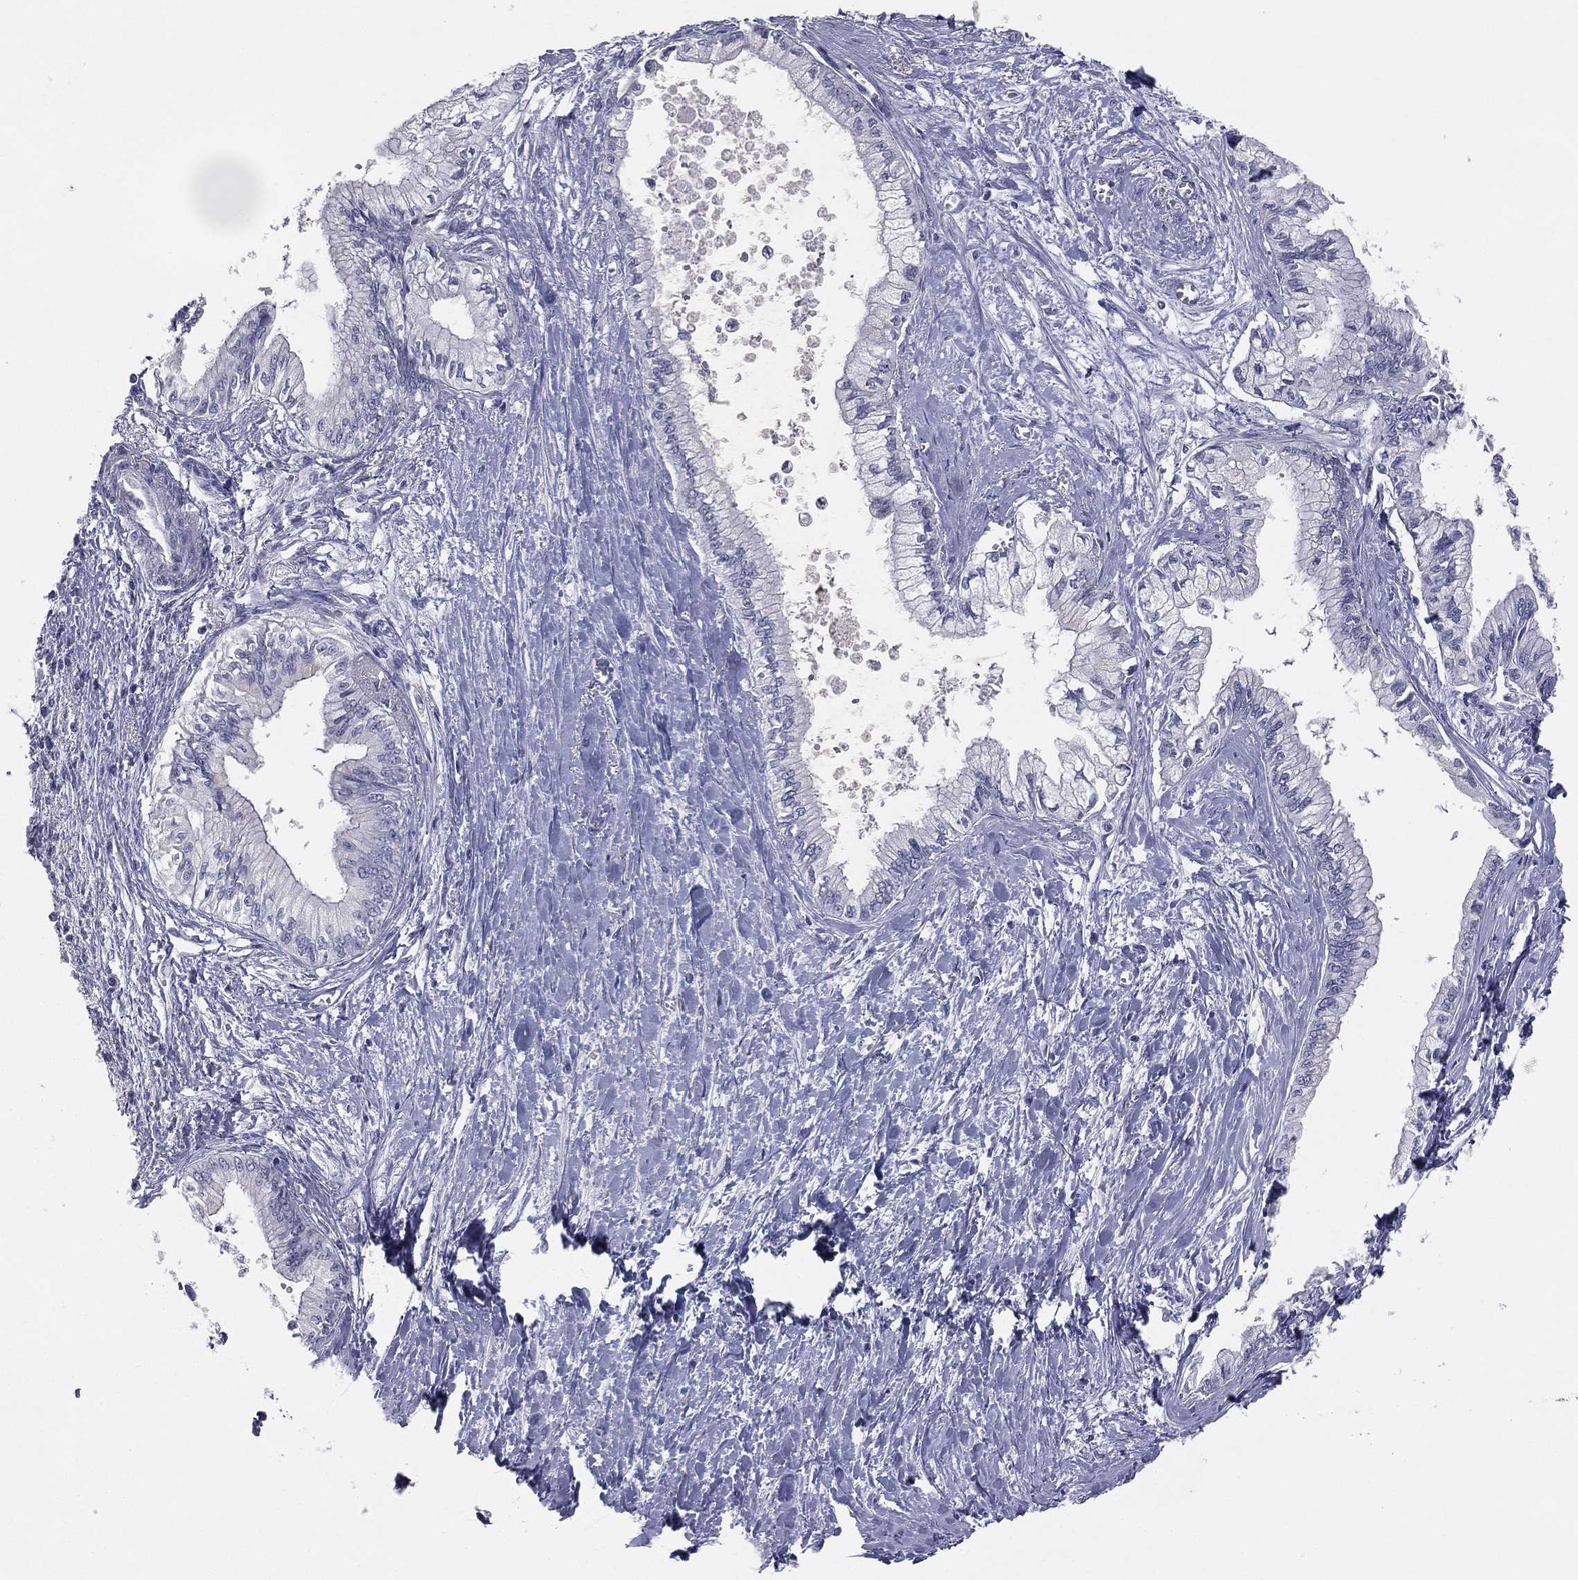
{"staining": {"intensity": "negative", "quantity": "none", "location": "none"}, "tissue": "pancreatic cancer", "cell_type": "Tumor cells", "image_type": "cancer", "snomed": [{"axis": "morphology", "description": "Adenocarcinoma, NOS"}, {"axis": "topography", "description": "Pancreas"}], "caption": "Adenocarcinoma (pancreatic) was stained to show a protein in brown. There is no significant expression in tumor cells.", "gene": "DMKN", "patient": {"sex": "female", "age": 61}}